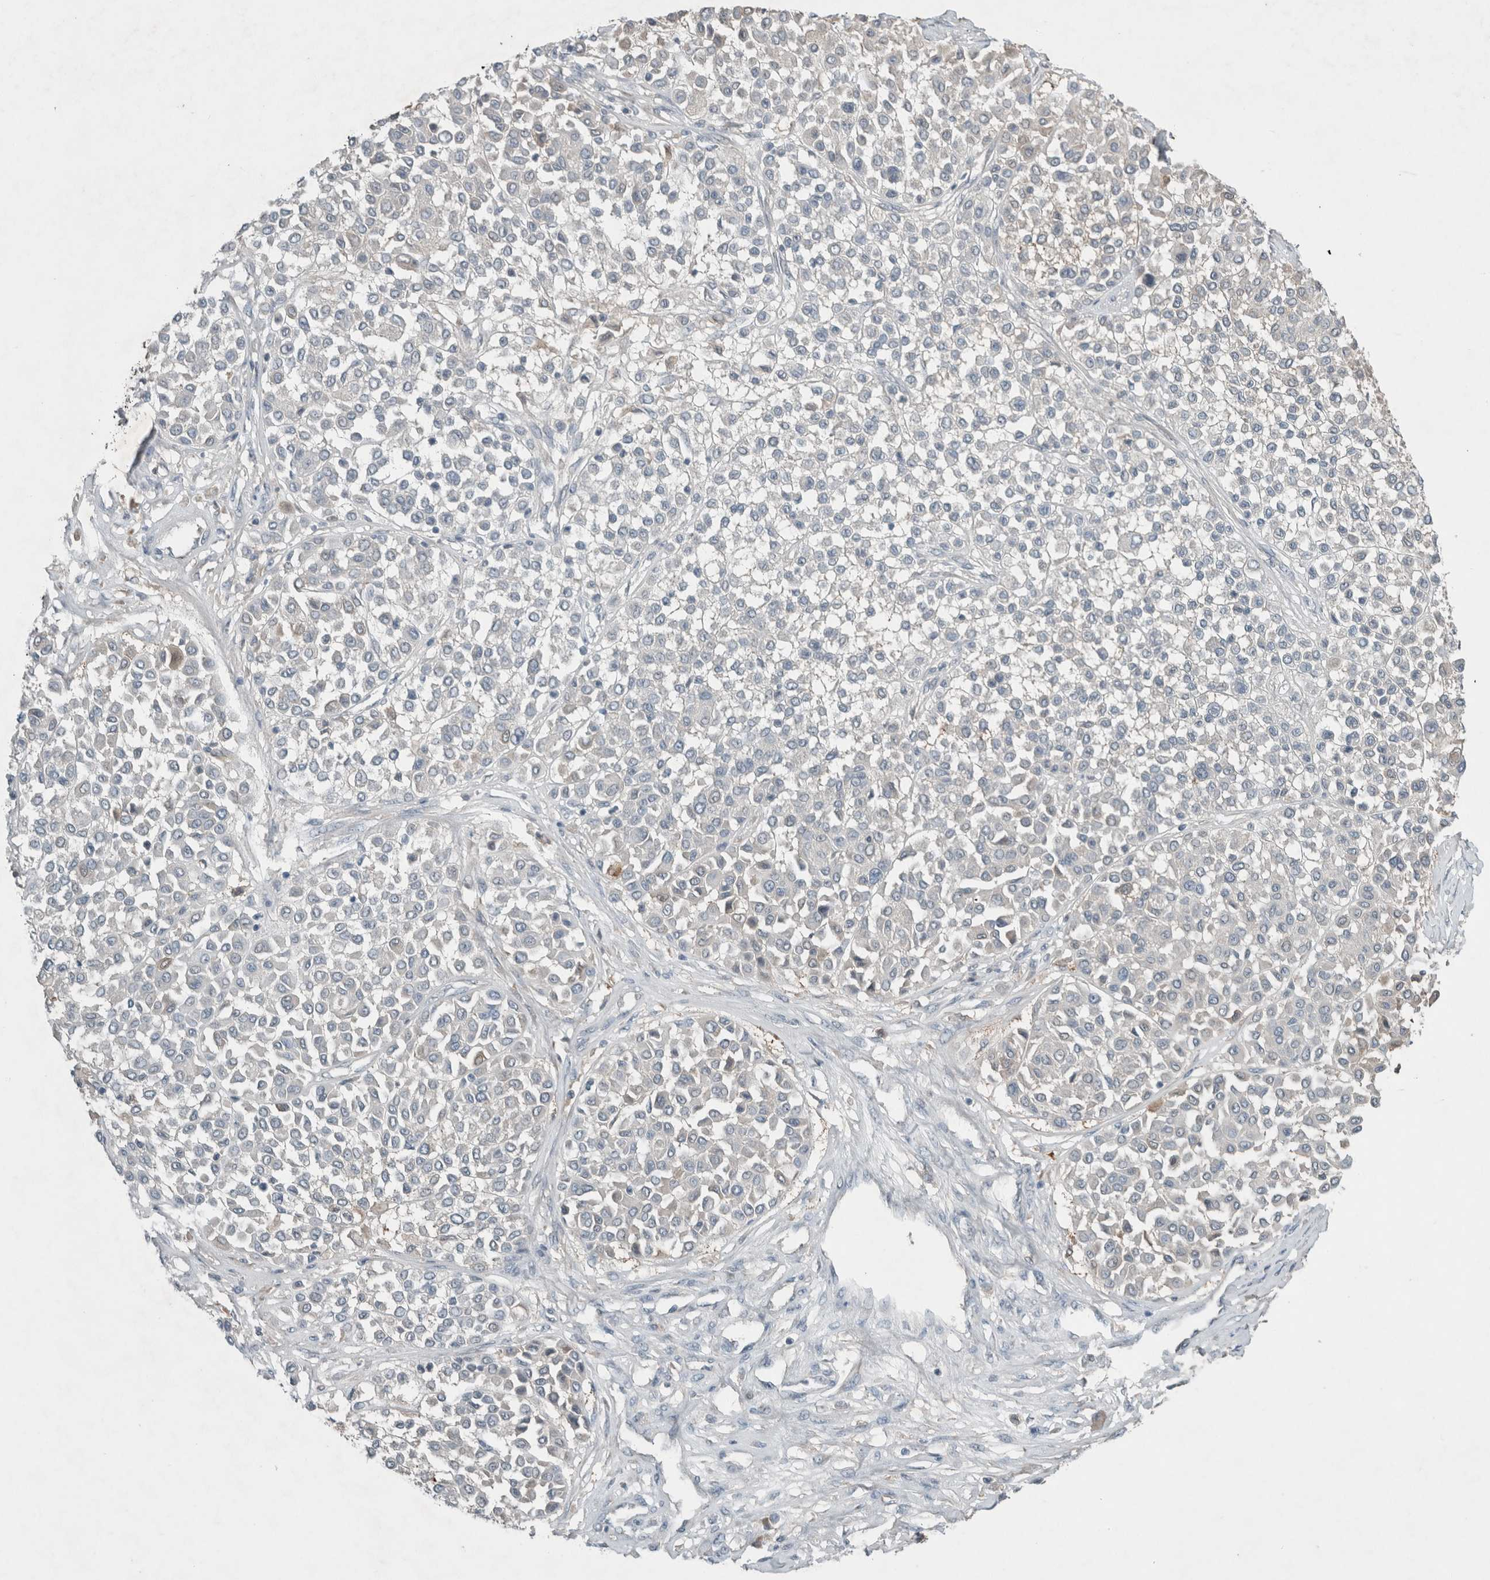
{"staining": {"intensity": "negative", "quantity": "none", "location": "none"}, "tissue": "melanoma", "cell_type": "Tumor cells", "image_type": "cancer", "snomed": [{"axis": "morphology", "description": "Malignant melanoma, Metastatic site"}, {"axis": "topography", "description": "Soft tissue"}], "caption": "Tumor cells show no significant protein expression in melanoma.", "gene": "RALGDS", "patient": {"sex": "male", "age": 41}}